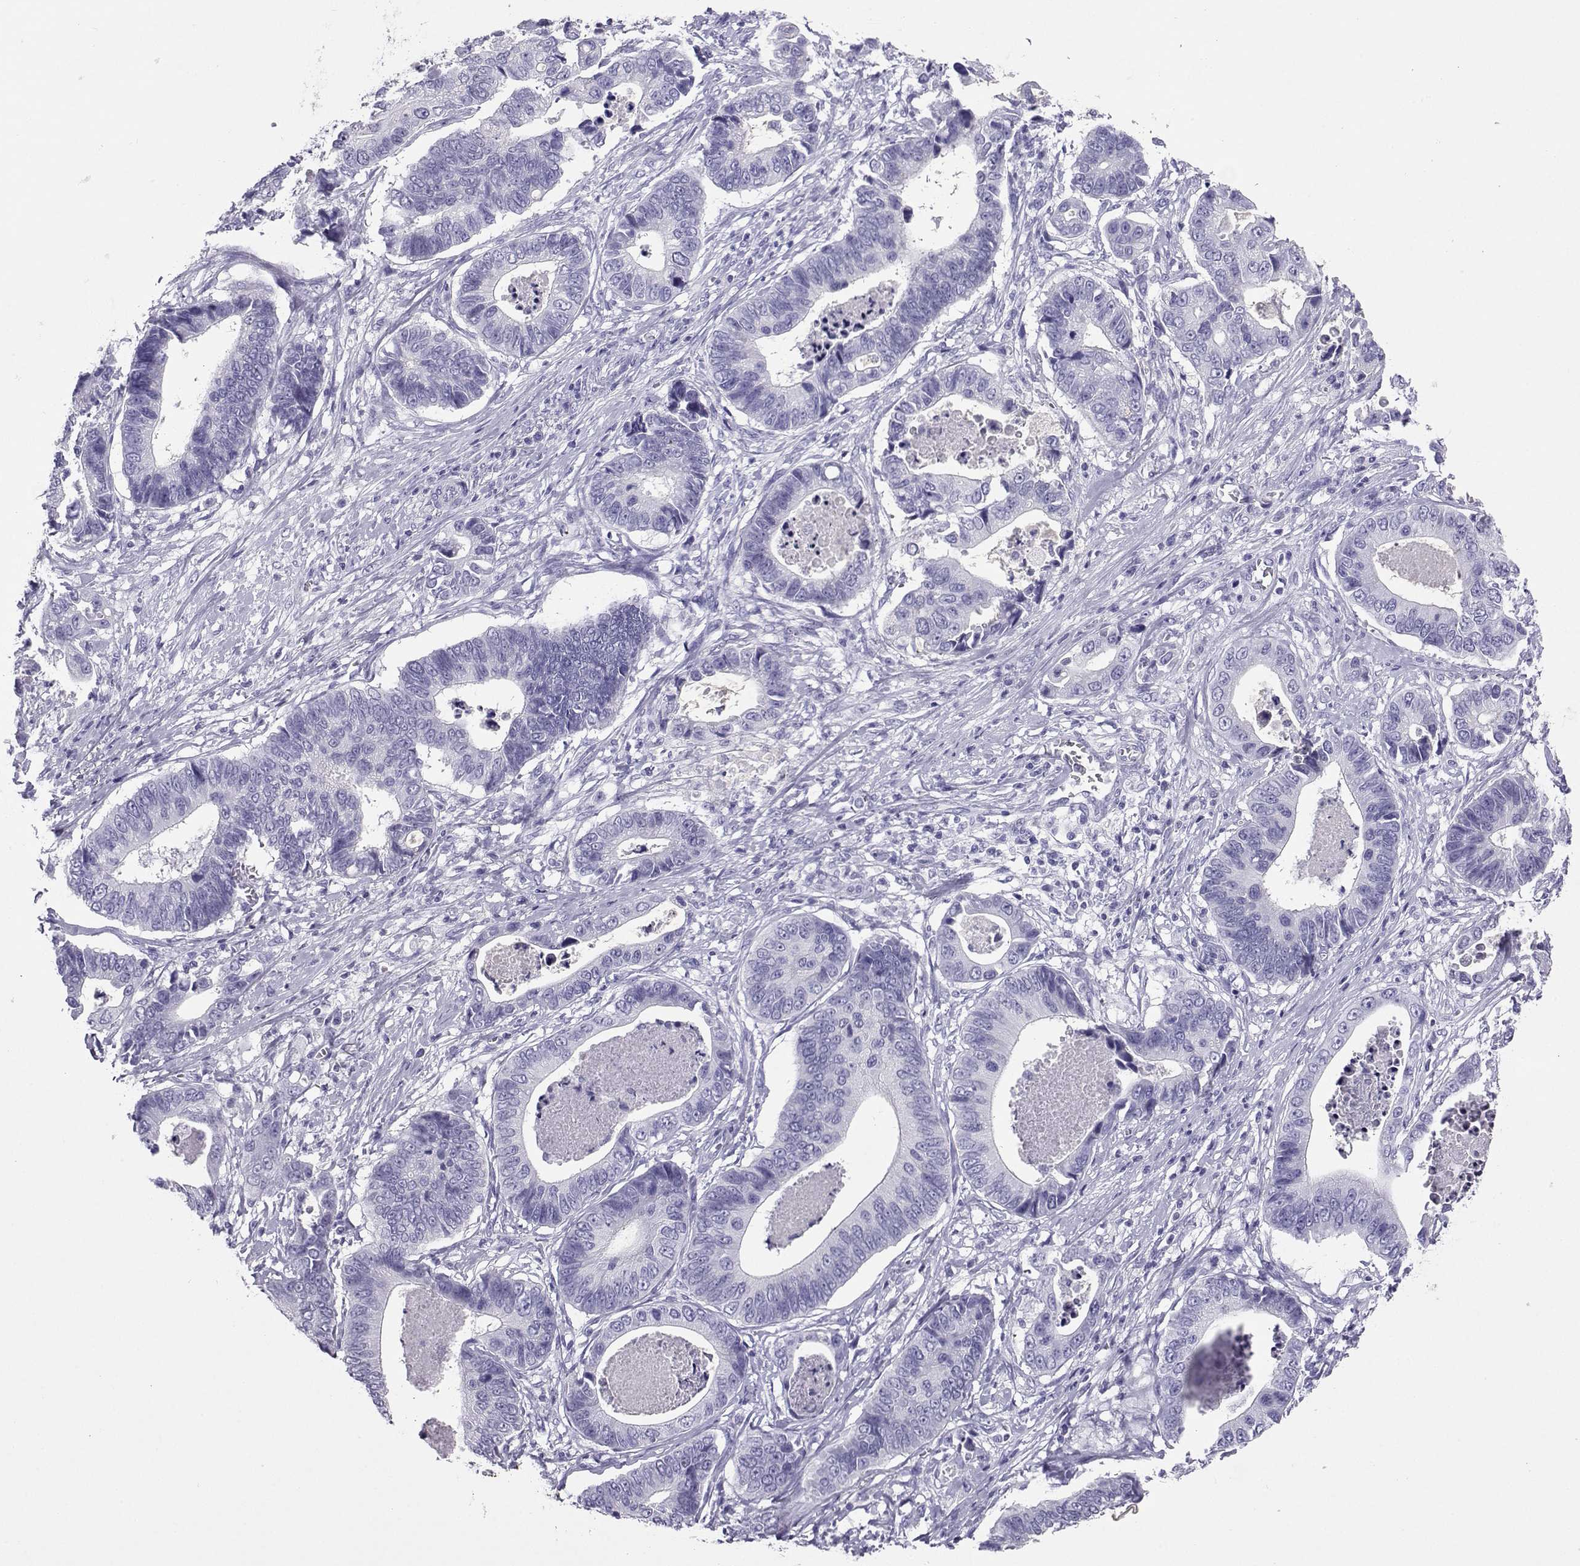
{"staining": {"intensity": "negative", "quantity": "none", "location": "none"}, "tissue": "stomach cancer", "cell_type": "Tumor cells", "image_type": "cancer", "snomed": [{"axis": "morphology", "description": "Adenocarcinoma, NOS"}, {"axis": "topography", "description": "Stomach"}], "caption": "Tumor cells are negative for protein expression in human adenocarcinoma (stomach). Nuclei are stained in blue.", "gene": "LORICRIN", "patient": {"sex": "male", "age": 84}}